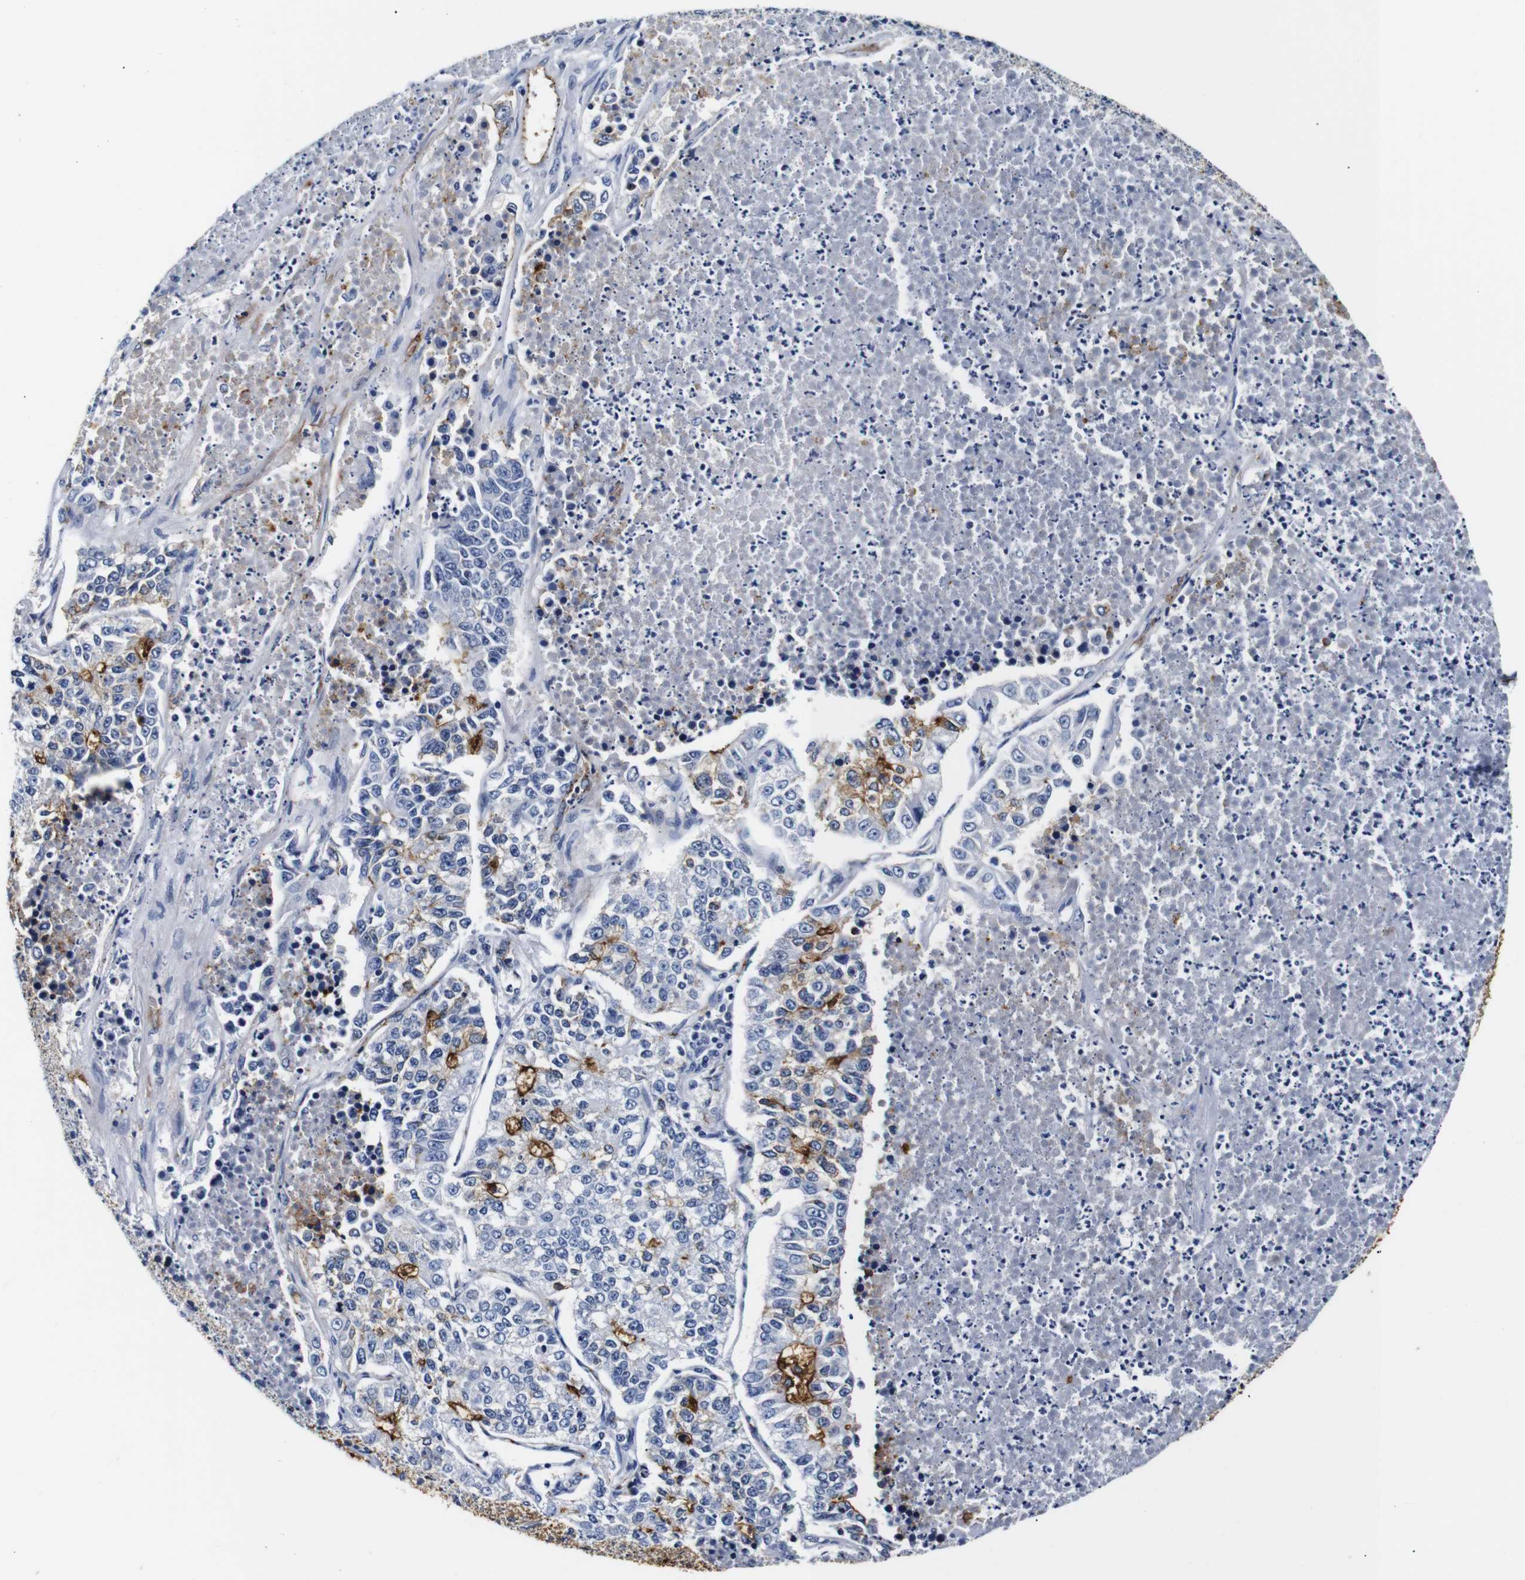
{"staining": {"intensity": "moderate", "quantity": "<25%", "location": "cytoplasmic/membranous"}, "tissue": "lung cancer", "cell_type": "Tumor cells", "image_type": "cancer", "snomed": [{"axis": "morphology", "description": "Adenocarcinoma, NOS"}, {"axis": "topography", "description": "Lung"}], "caption": "Adenocarcinoma (lung) stained for a protein reveals moderate cytoplasmic/membranous positivity in tumor cells.", "gene": "MUC4", "patient": {"sex": "male", "age": 49}}